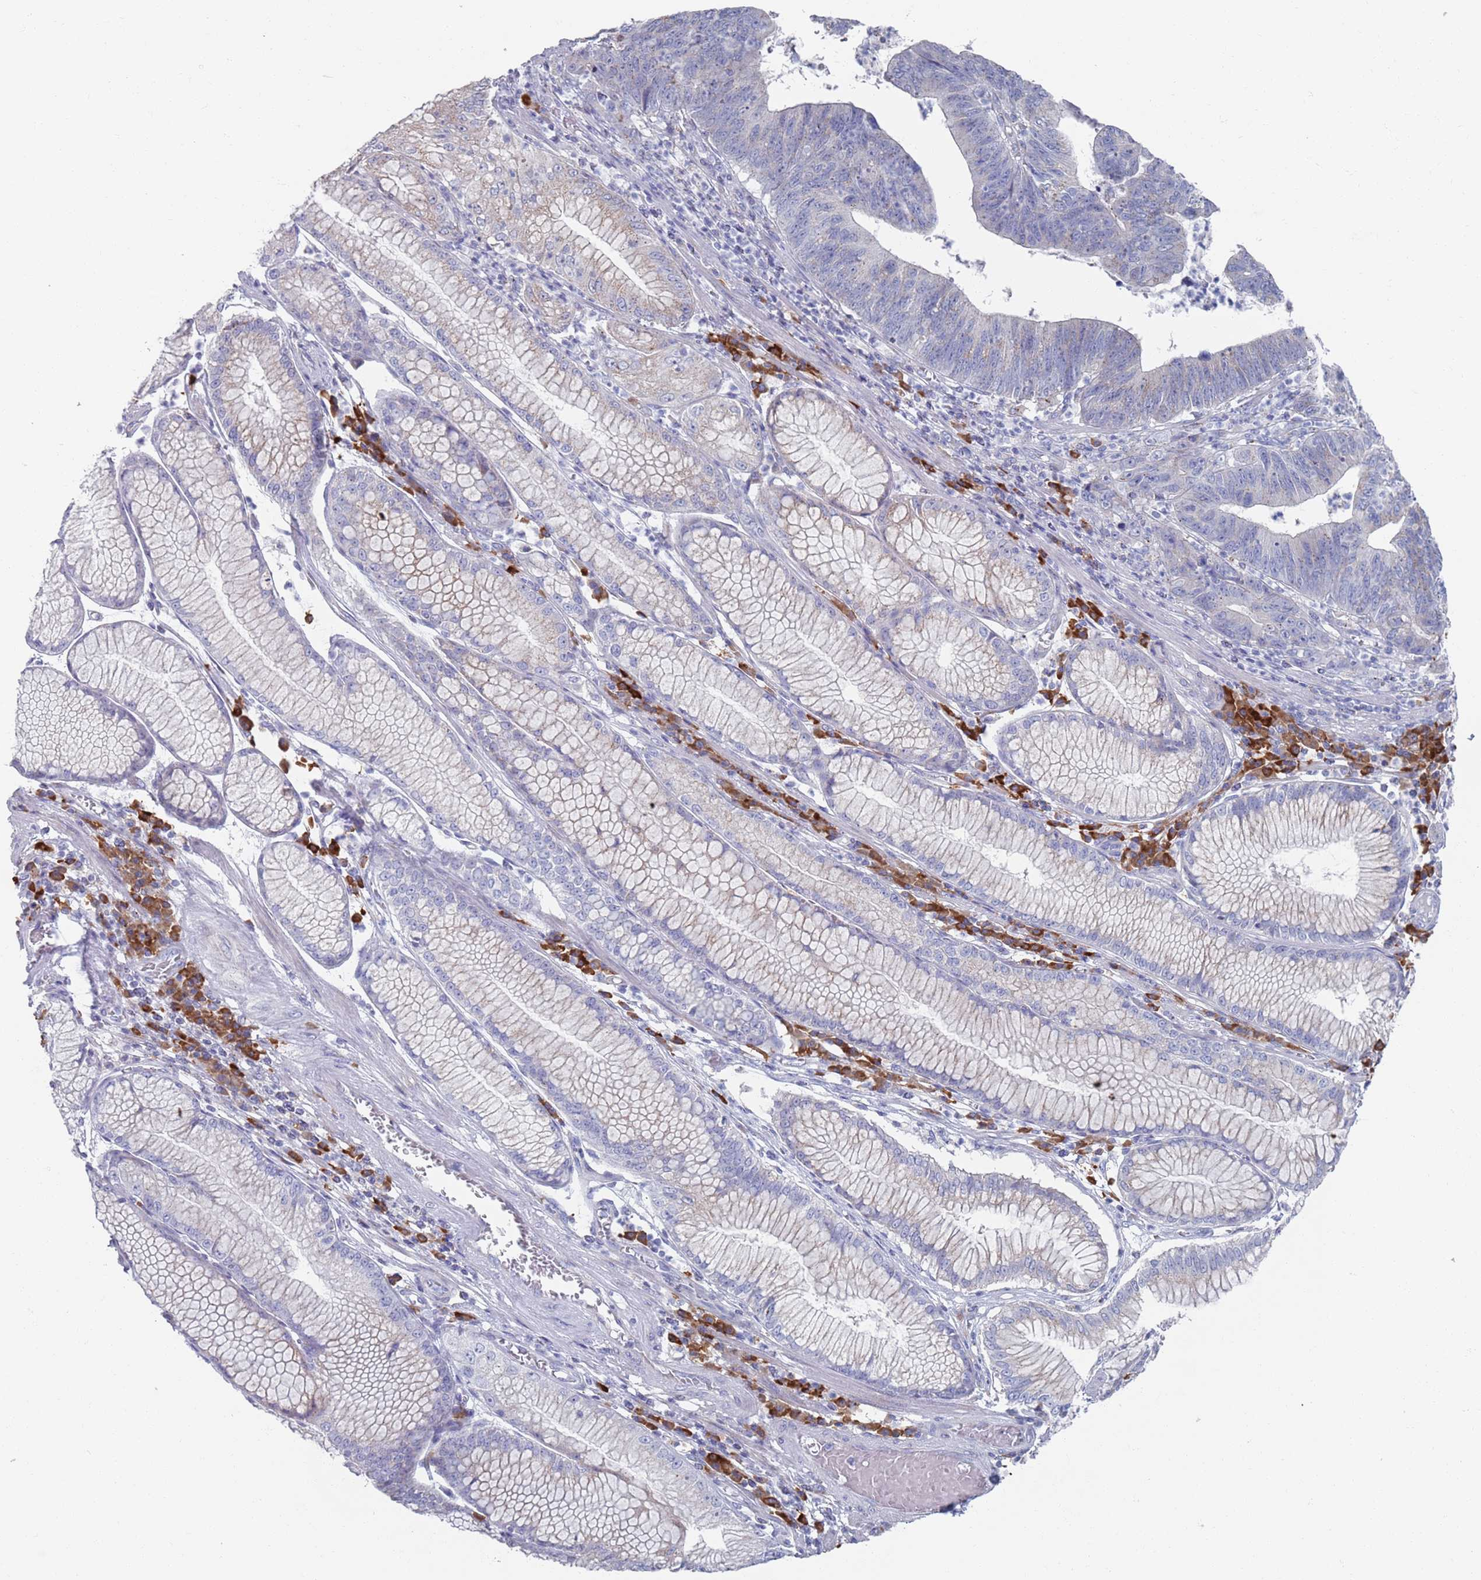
{"staining": {"intensity": "weak", "quantity": "<25%", "location": "cytoplasmic/membranous"}, "tissue": "stomach cancer", "cell_type": "Tumor cells", "image_type": "cancer", "snomed": [{"axis": "morphology", "description": "Adenocarcinoma, NOS"}, {"axis": "topography", "description": "Stomach"}], "caption": "IHC histopathology image of neoplastic tissue: human stomach adenocarcinoma stained with DAB (3,3'-diaminobenzidine) shows no significant protein expression in tumor cells. (Stains: DAB immunohistochemistry (IHC) with hematoxylin counter stain, Microscopy: brightfield microscopy at high magnification).", "gene": "MAT1A", "patient": {"sex": "male", "age": 59}}